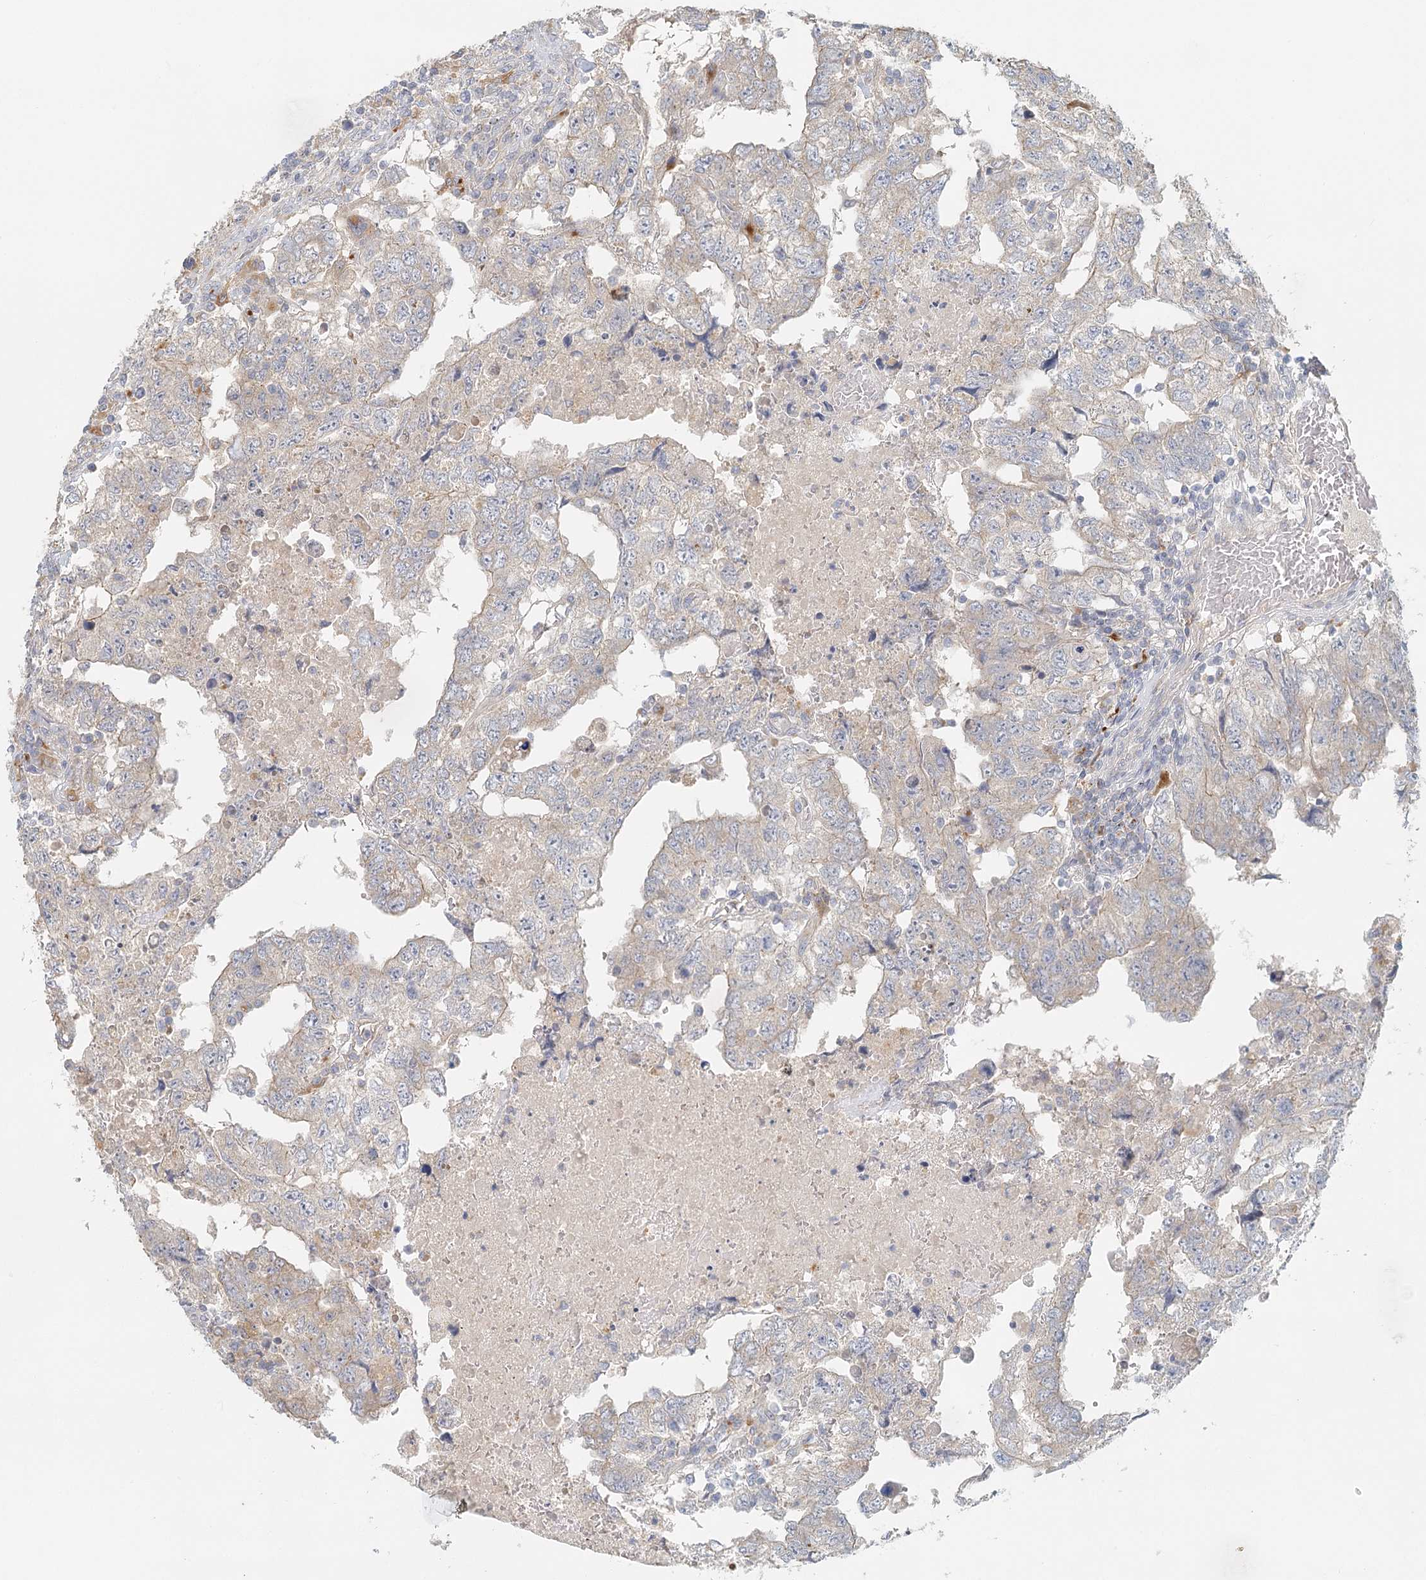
{"staining": {"intensity": "negative", "quantity": "none", "location": "none"}, "tissue": "testis cancer", "cell_type": "Tumor cells", "image_type": "cancer", "snomed": [{"axis": "morphology", "description": "Carcinoma, Embryonal, NOS"}, {"axis": "topography", "description": "Testis"}], "caption": "Protein analysis of testis cancer reveals no significant positivity in tumor cells. Nuclei are stained in blue.", "gene": "VSIG1", "patient": {"sex": "male", "age": 36}}